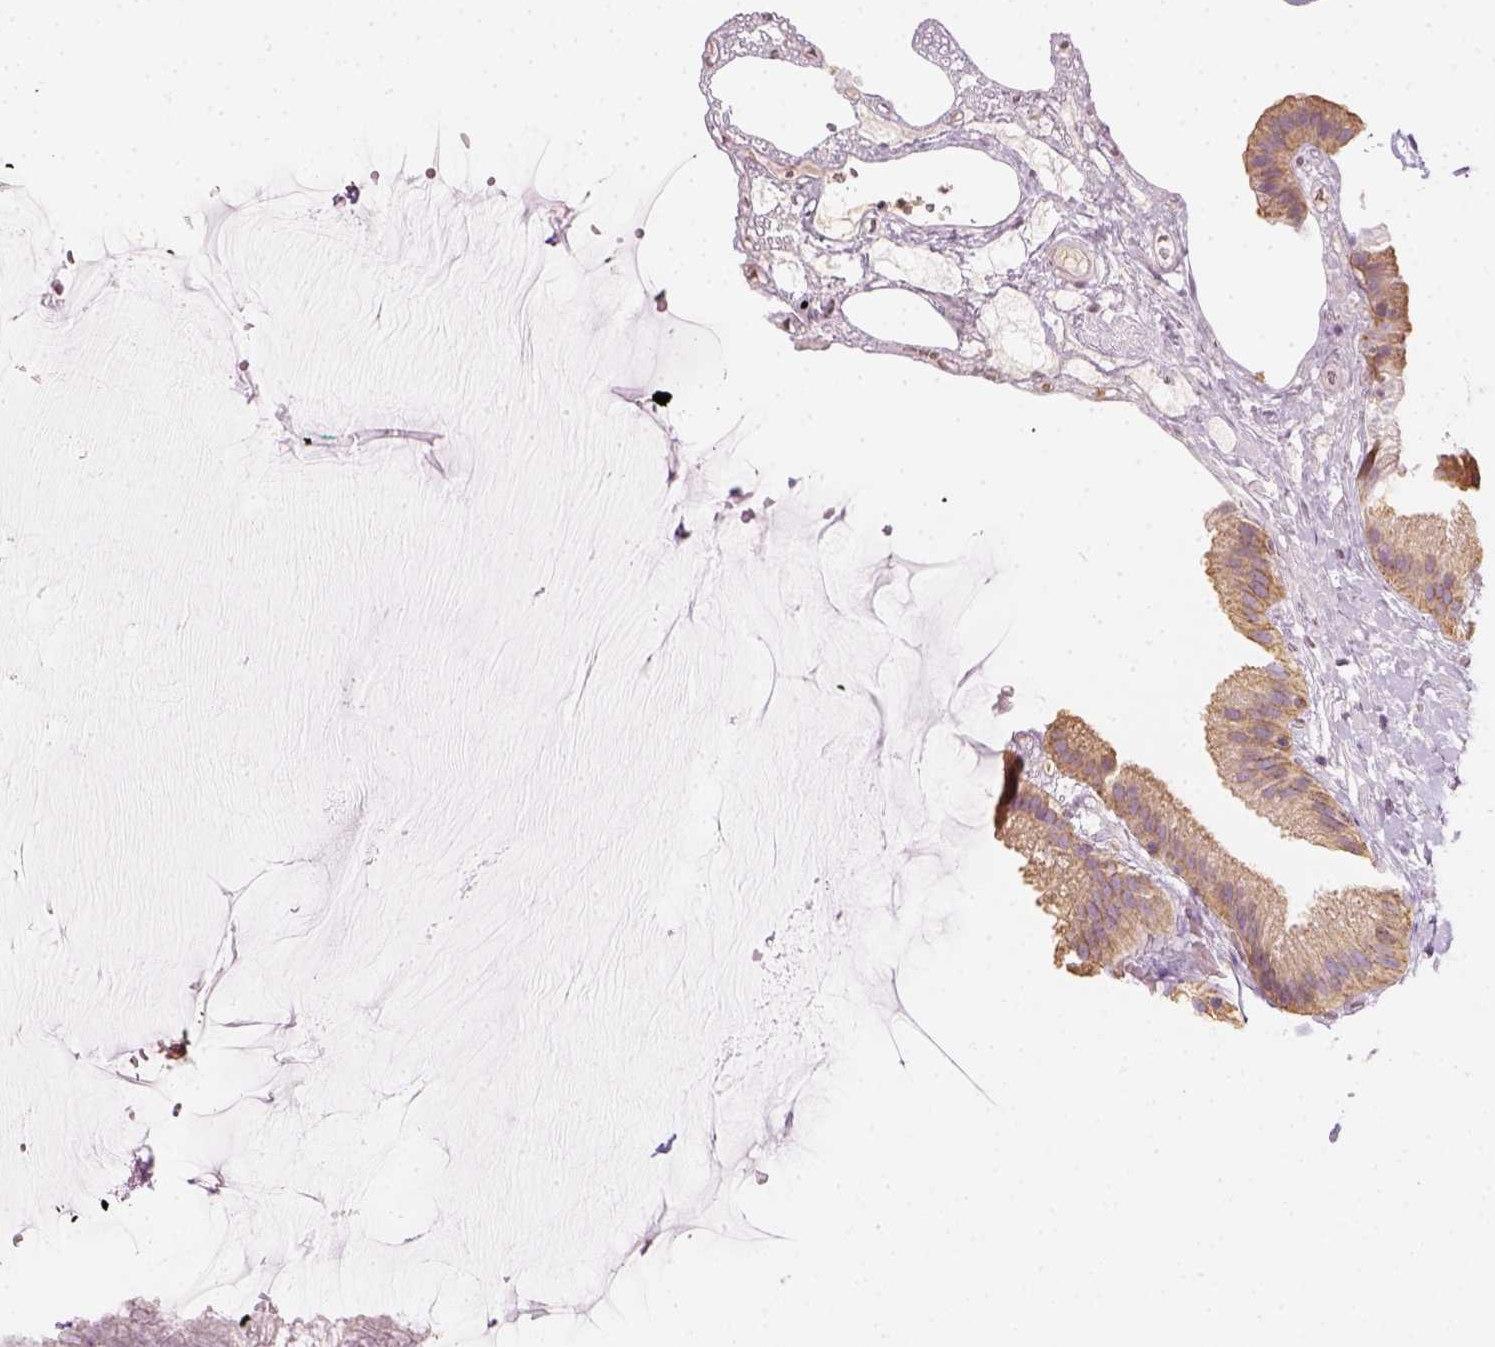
{"staining": {"intensity": "moderate", "quantity": ">75%", "location": "cytoplasmic/membranous"}, "tissue": "gallbladder", "cell_type": "Glandular cells", "image_type": "normal", "snomed": [{"axis": "morphology", "description": "Normal tissue, NOS"}, {"axis": "topography", "description": "Gallbladder"}], "caption": "Moderate cytoplasmic/membranous staining for a protein is identified in approximately >75% of glandular cells of benign gallbladder using IHC.", "gene": "LCA5", "patient": {"sex": "female", "age": 63}}